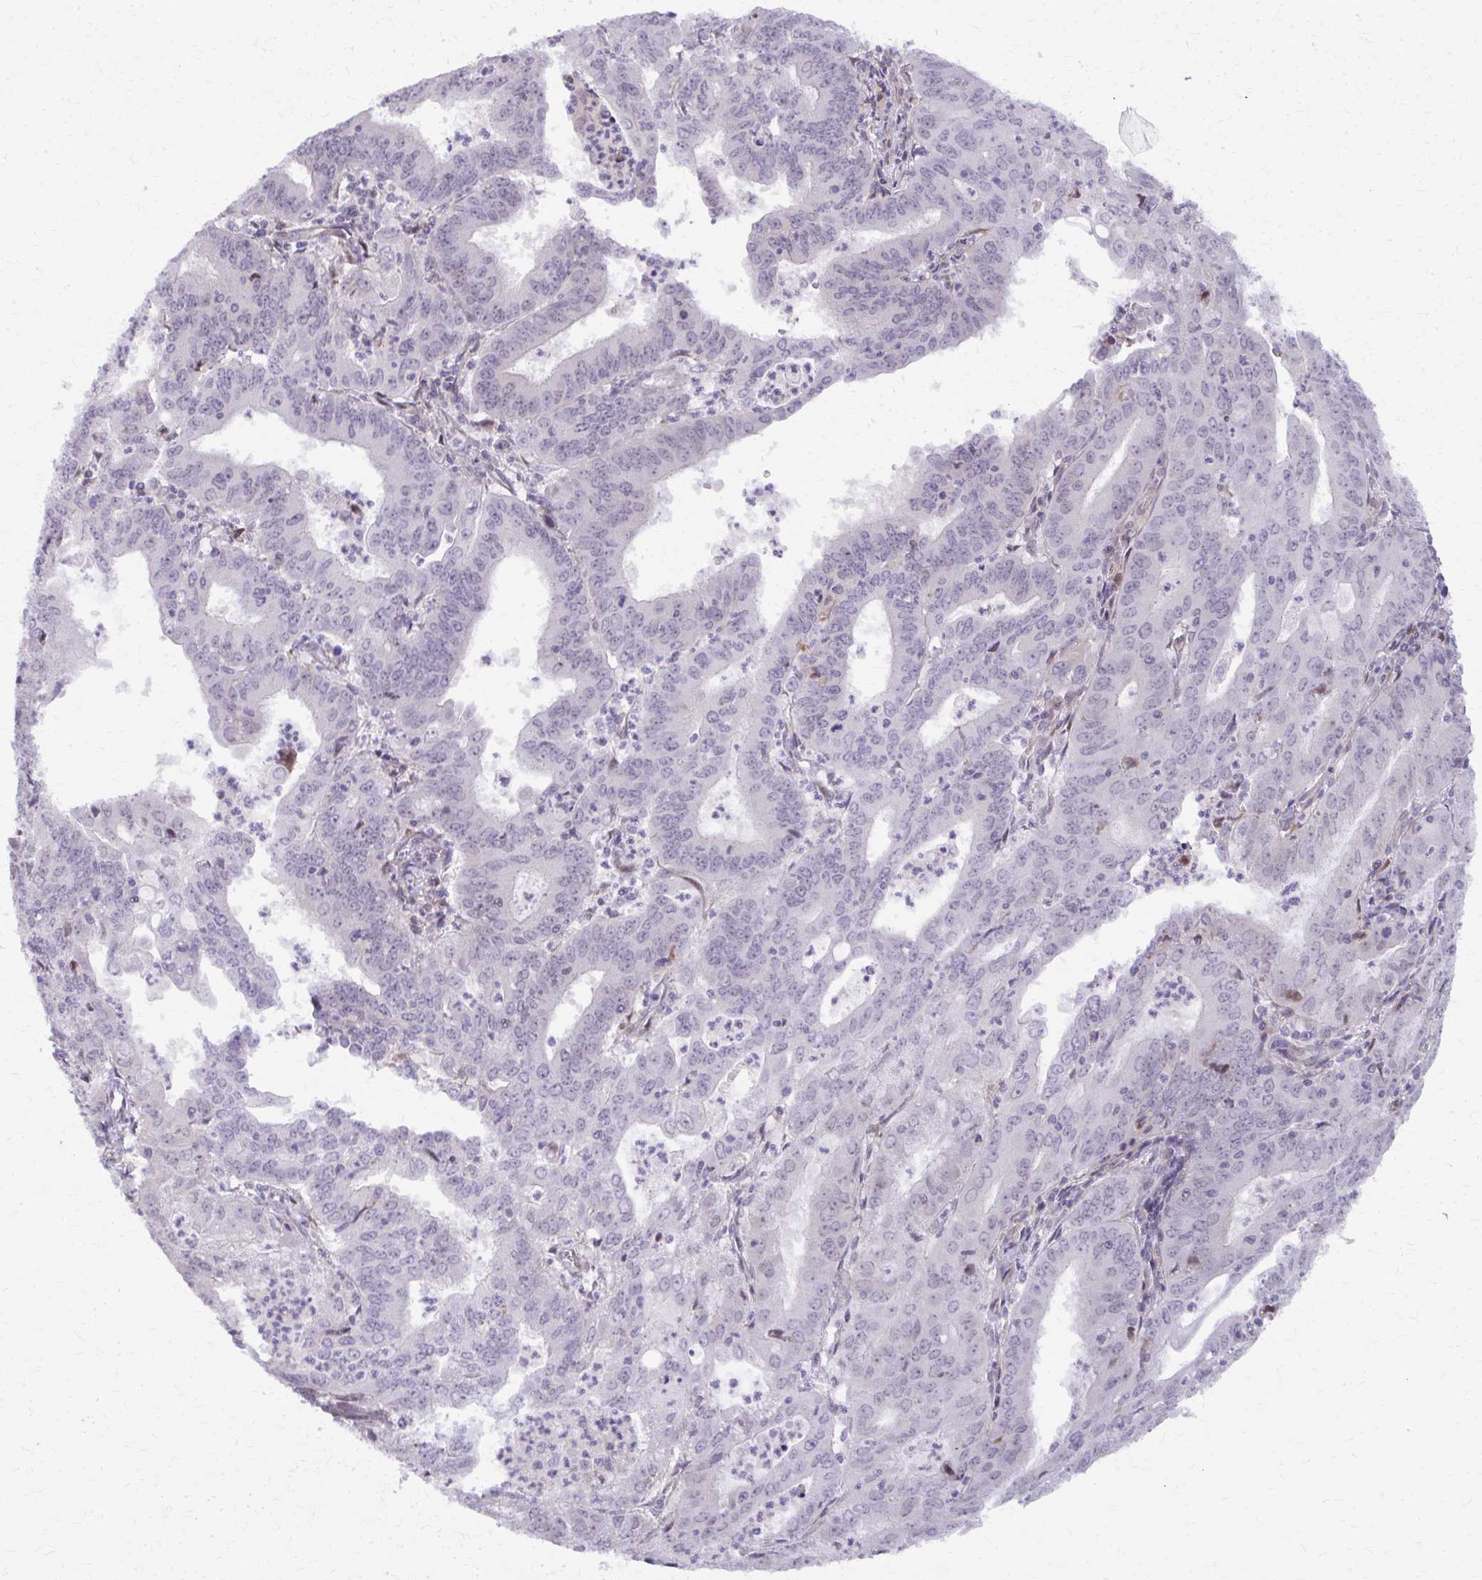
{"staining": {"intensity": "negative", "quantity": "none", "location": "none"}, "tissue": "cervical cancer", "cell_type": "Tumor cells", "image_type": "cancer", "snomed": [{"axis": "morphology", "description": "Adenocarcinoma, NOS"}, {"axis": "topography", "description": "Cervix"}], "caption": "The photomicrograph shows no staining of tumor cells in cervical cancer (adenocarcinoma). (DAB immunohistochemistry visualized using brightfield microscopy, high magnification).", "gene": "MAF1", "patient": {"sex": "female", "age": 56}}